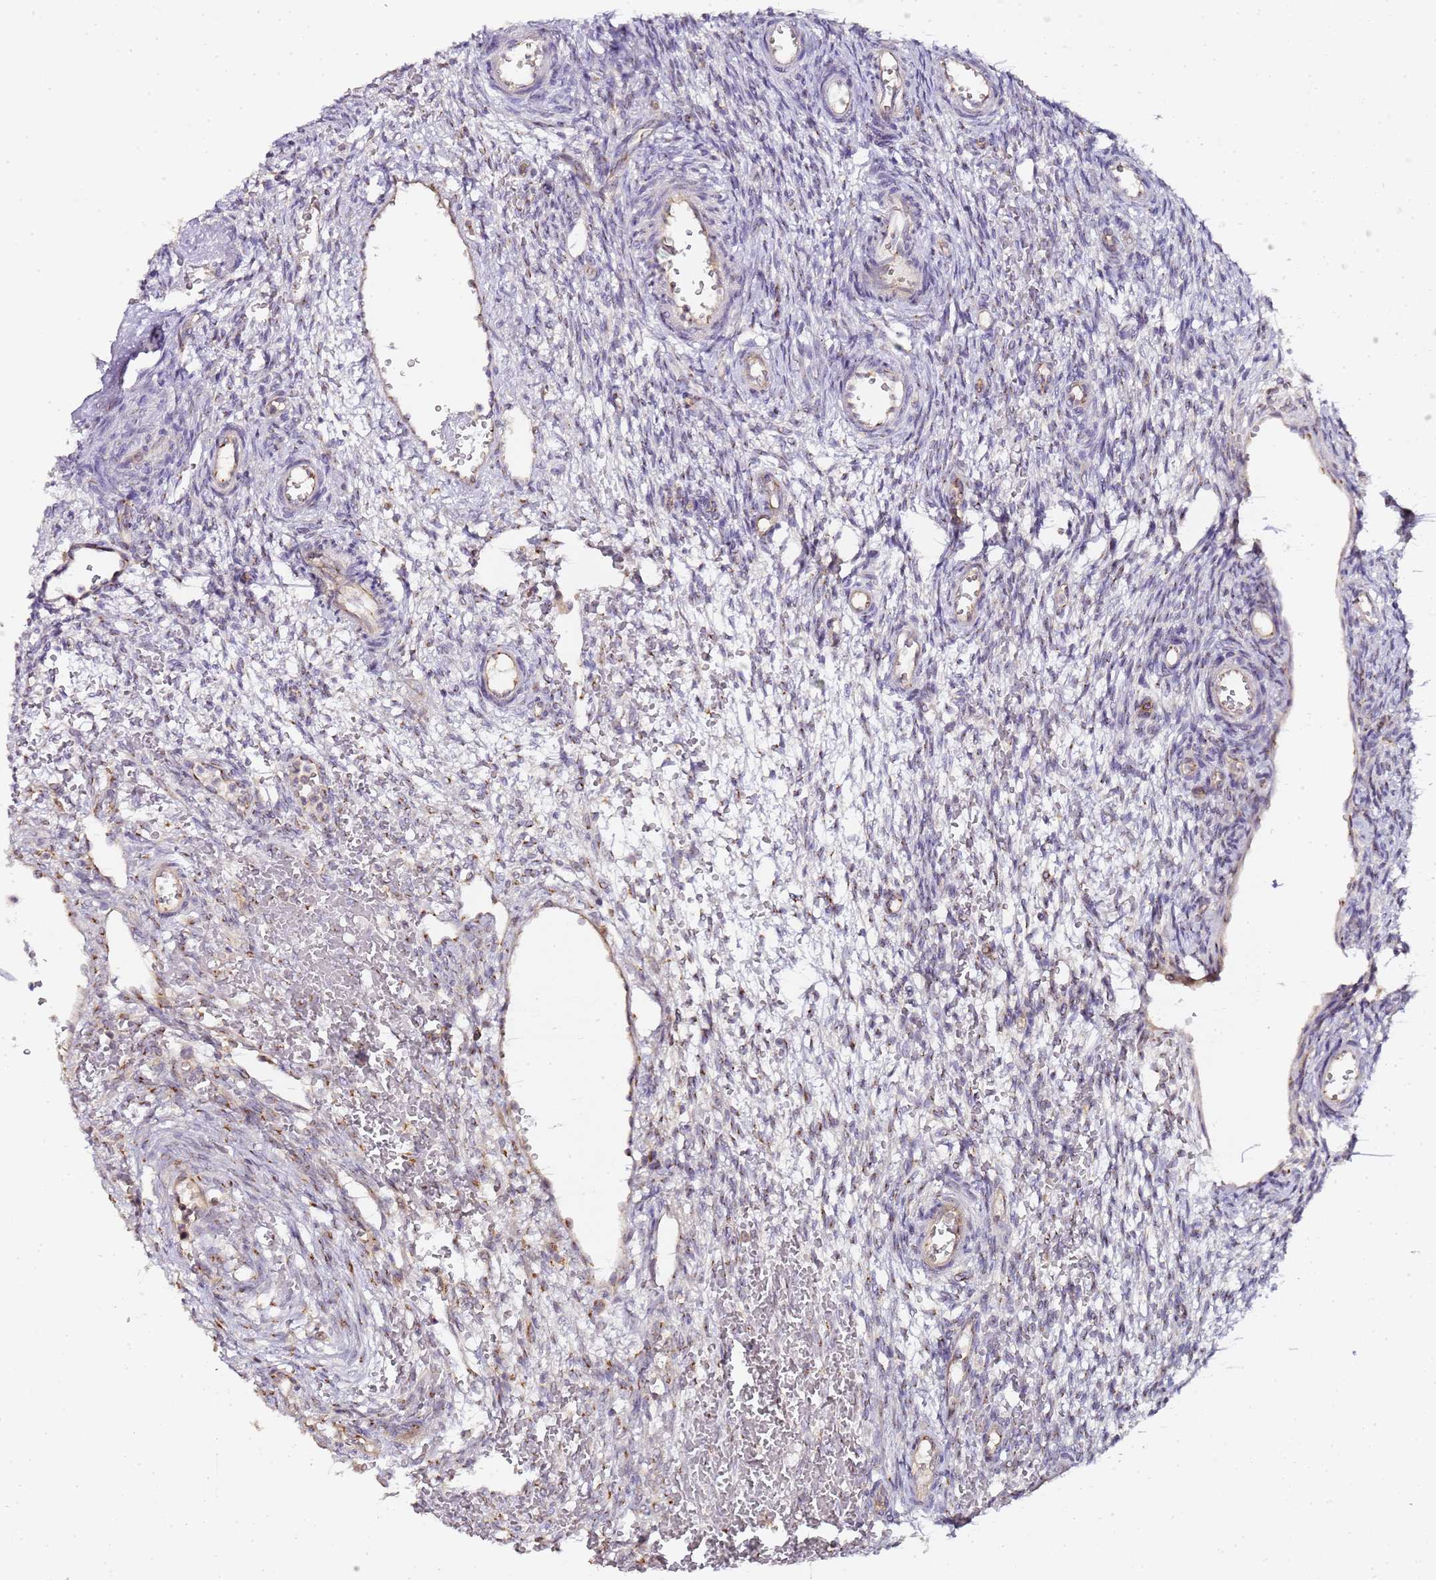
{"staining": {"intensity": "negative", "quantity": "none", "location": "none"}, "tissue": "ovary", "cell_type": "Ovarian stroma cells", "image_type": "normal", "snomed": [{"axis": "morphology", "description": "Normal tissue, NOS"}, {"axis": "topography", "description": "Ovary"}], "caption": "Immunohistochemistry of normal ovary exhibits no expression in ovarian stroma cells.", "gene": "MRPL49", "patient": {"sex": "female", "age": 39}}